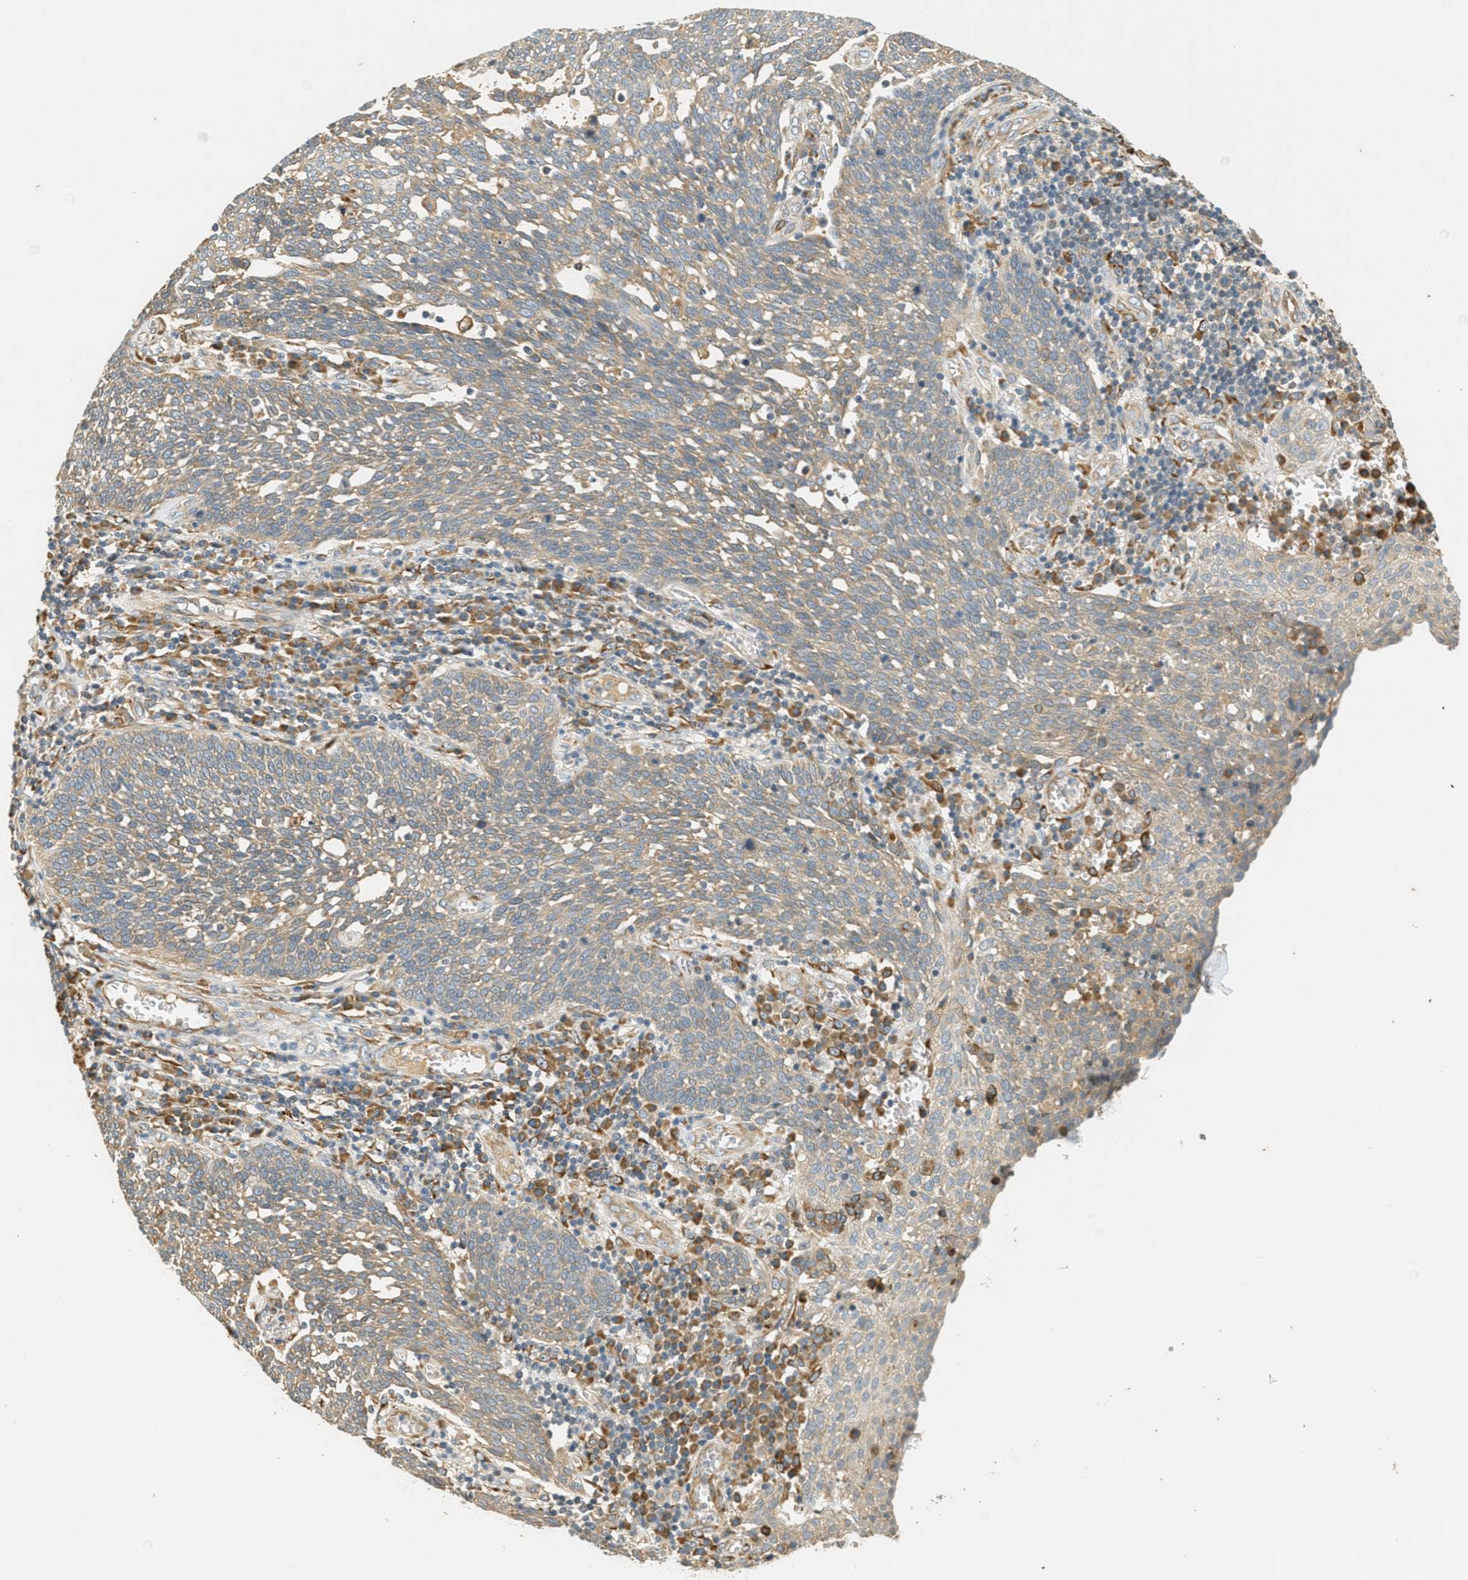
{"staining": {"intensity": "weak", "quantity": ">75%", "location": "cytoplasmic/membranous"}, "tissue": "cervical cancer", "cell_type": "Tumor cells", "image_type": "cancer", "snomed": [{"axis": "morphology", "description": "Squamous cell carcinoma, NOS"}, {"axis": "topography", "description": "Cervix"}], "caption": "Weak cytoplasmic/membranous protein staining is appreciated in about >75% of tumor cells in cervical squamous cell carcinoma.", "gene": "PDK1", "patient": {"sex": "female", "age": 34}}